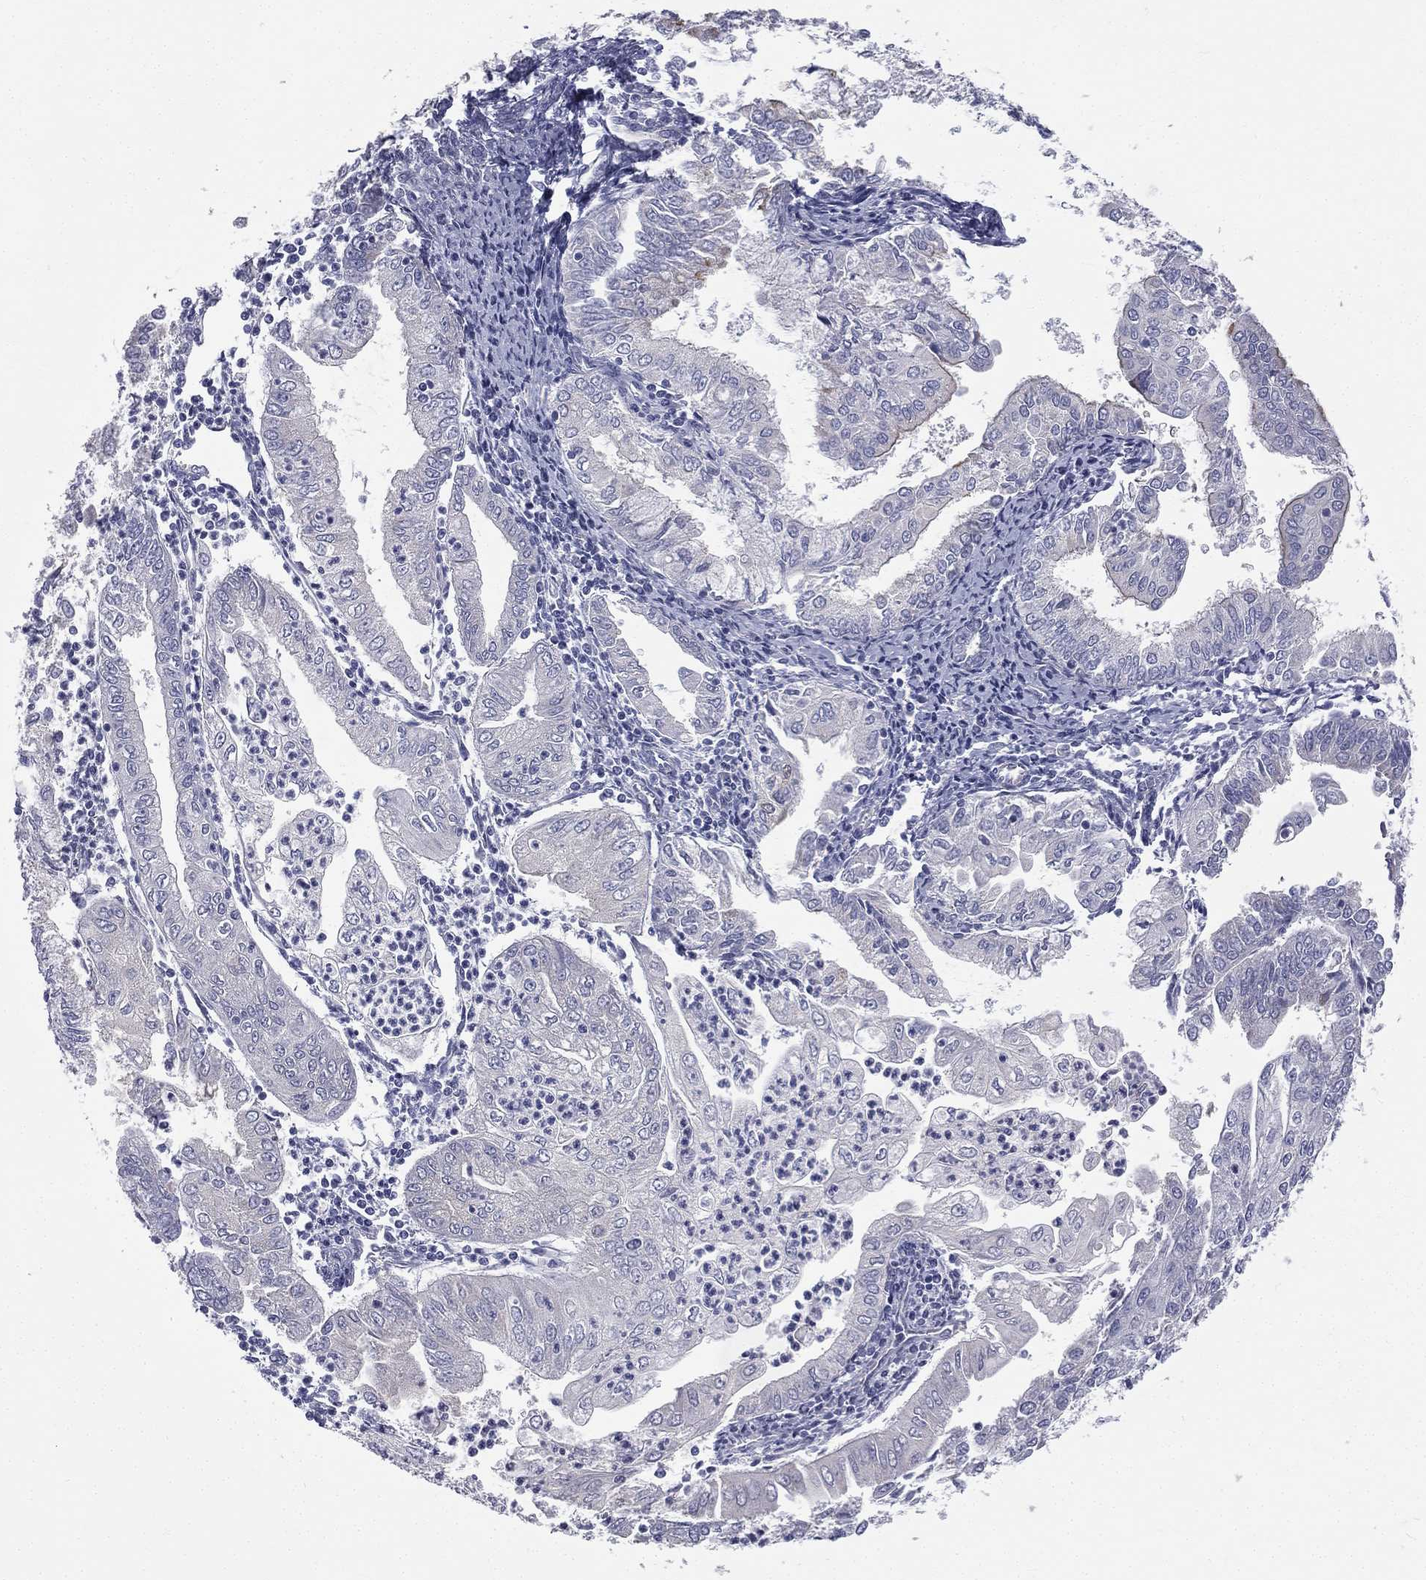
{"staining": {"intensity": "negative", "quantity": "none", "location": "none"}, "tissue": "endometrial cancer", "cell_type": "Tumor cells", "image_type": "cancer", "snomed": [{"axis": "morphology", "description": "Adenocarcinoma, NOS"}, {"axis": "topography", "description": "Endometrium"}], "caption": "A photomicrograph of human endometrial cancer is negative for staining in tumor cells. Brightfield microscopy of immunohistochemistry (IHC) stained with DAB (brown) and hematoxylin (blue), captured at high magnification.", "gene": "MUC13", "patient": {"sex": "female", "age": 56}}